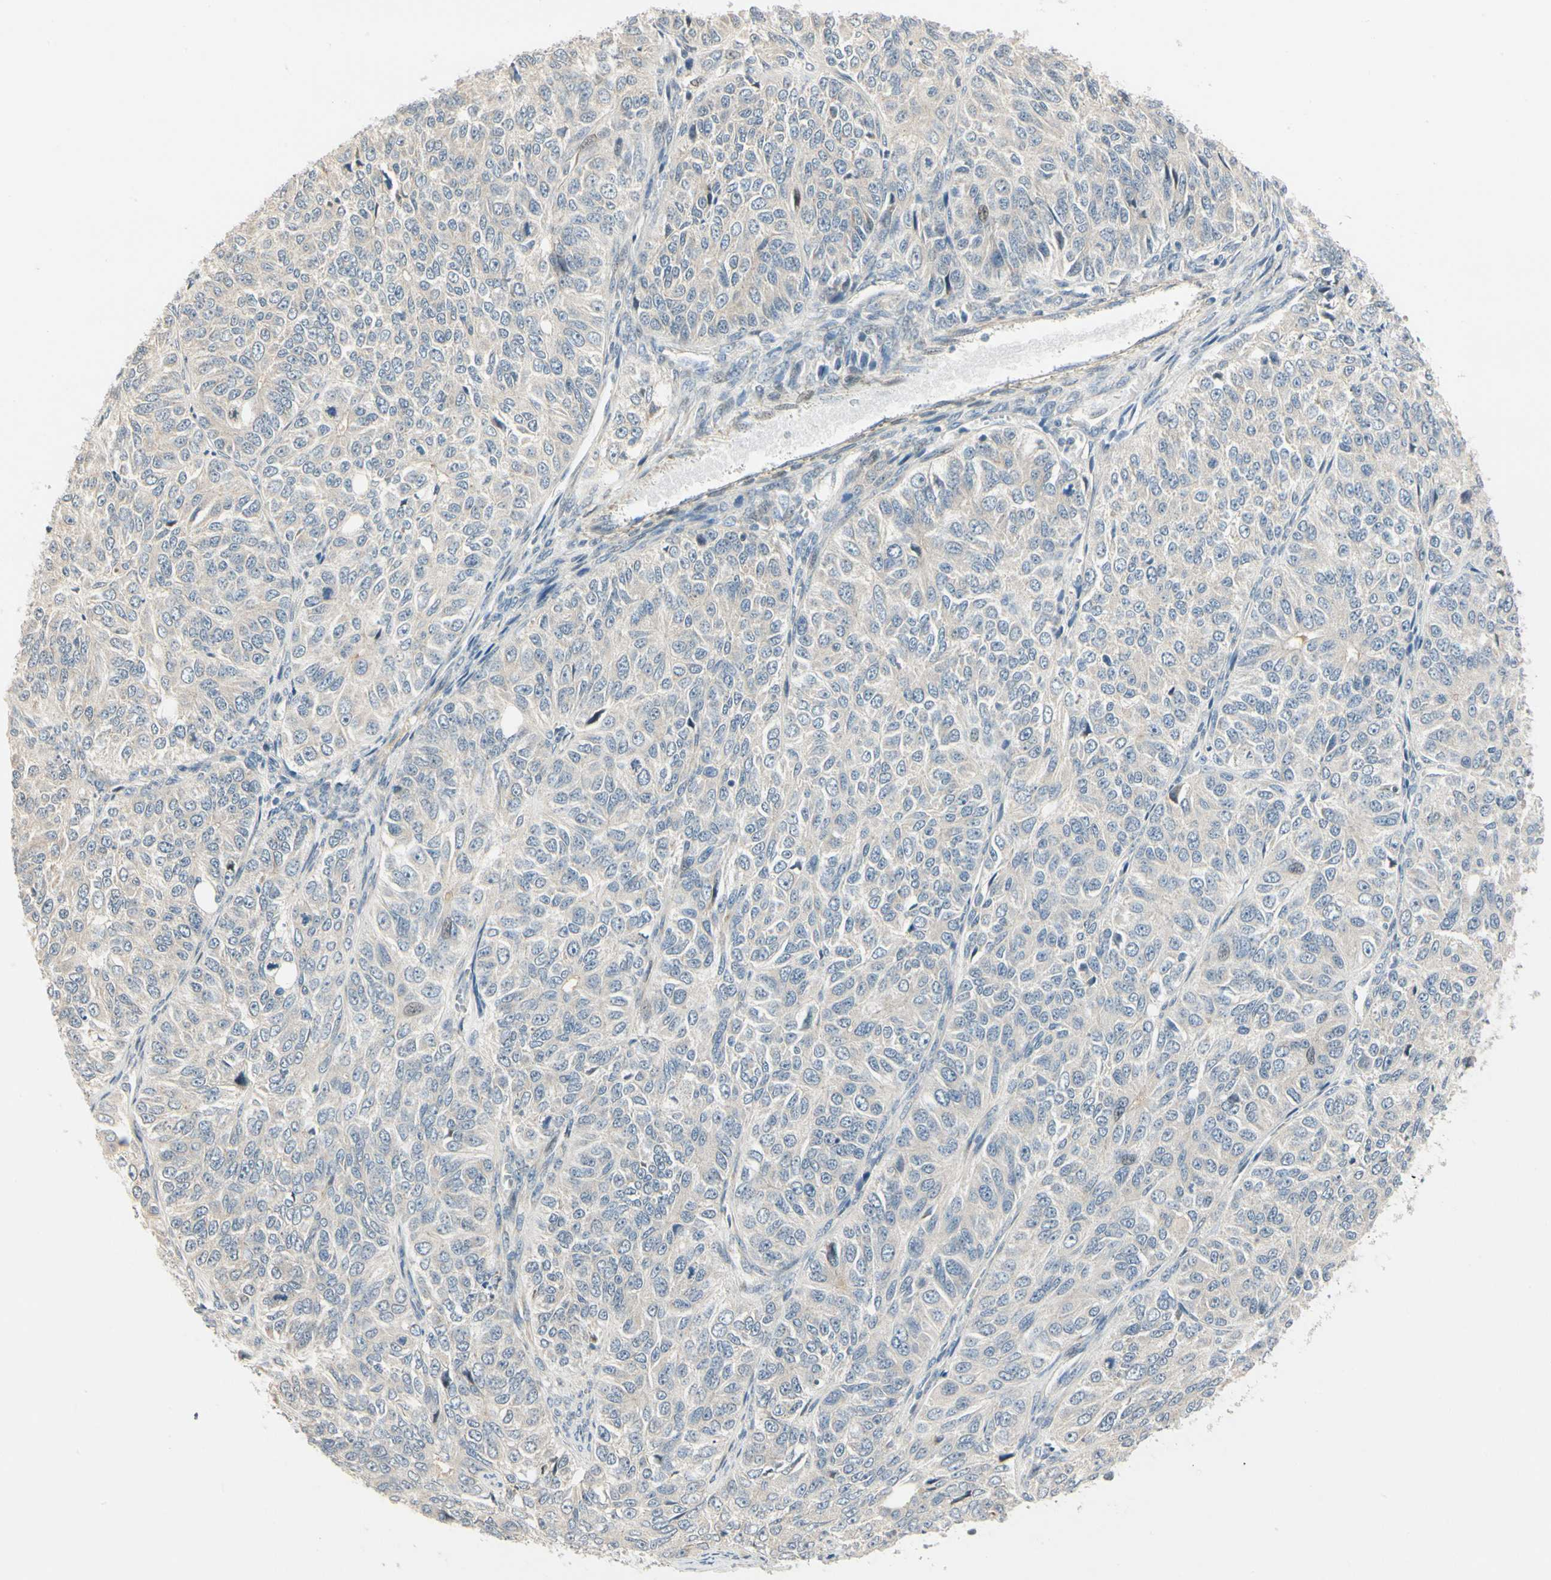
{"staining": {"intensity": "negative", "quantity": "none", "location": "none"}, "tissue": "ovarian cancer", "cell_type": "Tumor cells", "image_type": "cancer", "snomed": [{"axis": "morphology", "description": "Carcinoma, endometroid"}, {"axis": "topography", "description": "Ovary"}], "caption": "This is an IHC photomicrograph of human endometroid carcinoma (ovarian). There is no positivity in tumor cells.", "gene": "P4HA3", "patient": {"sex": "female", "age": 51}}